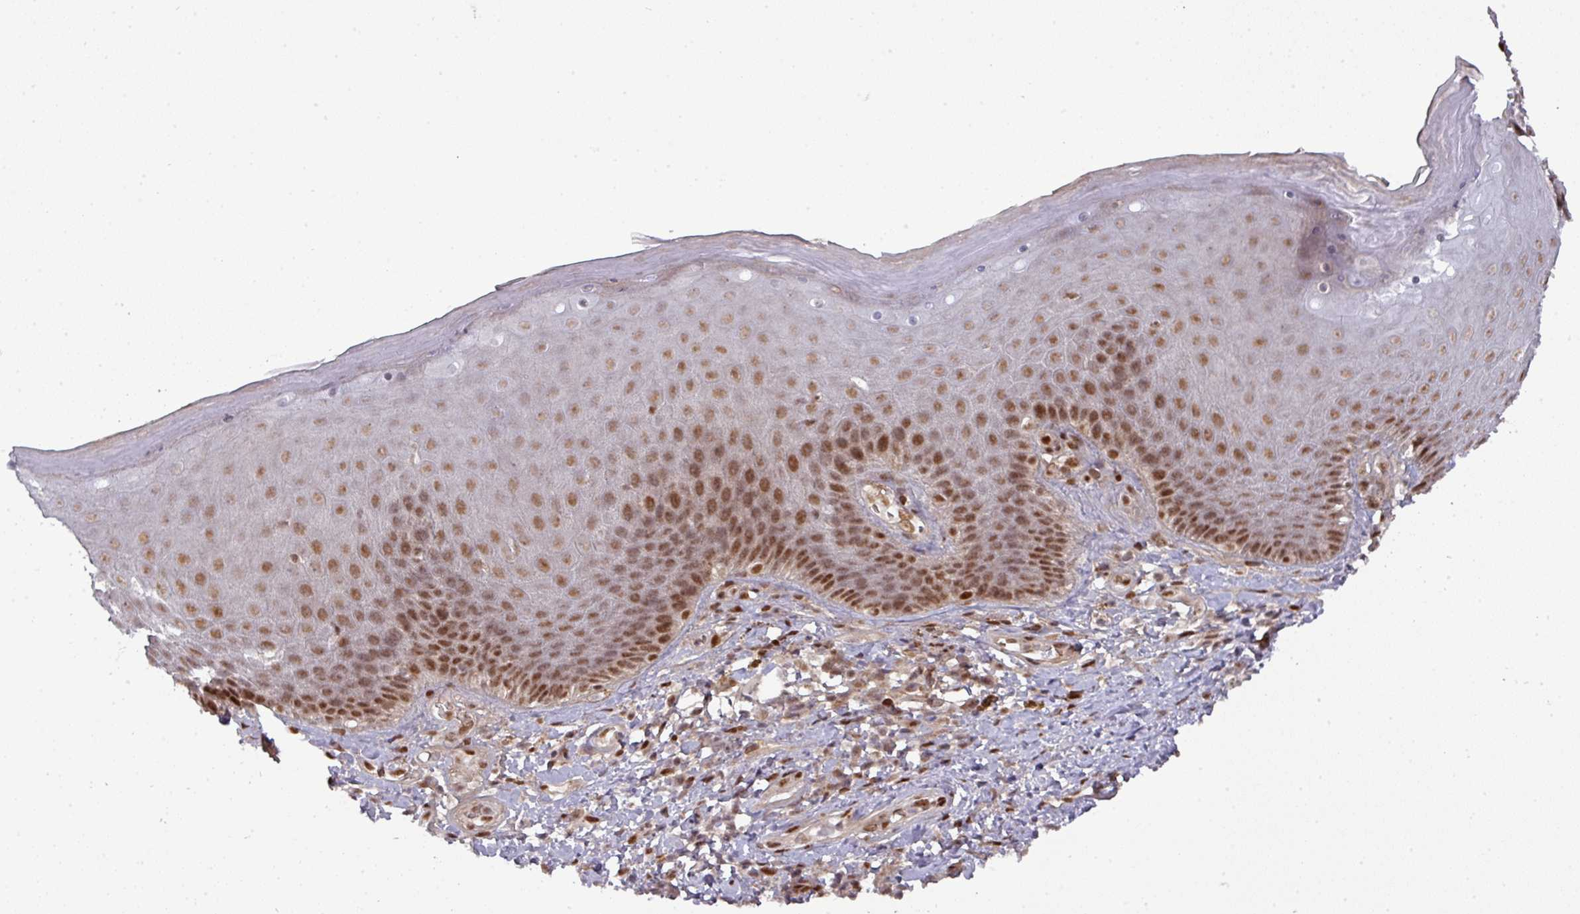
{"staining": {"intensity": "strong", "quantity": "25%-75%", "location": "nuclear"}, "tissue": "skin", "cell_type": "Epidermal cells", "image_type": "normal", "snomed": [{"axis": "morphology", "description": "Normal tissue, NOS"}, {"axis": "topography", "description": "Anal"}, {"axis": "topography", "description": "Peripheral nerve tissue"}], "caption": "Immunohistochemistry image of normal skin: skin stained using IHC demonstrates high levels of strong protein expression localized specifically in the nuclear of epidermal cells, appearing as a nuclear brown color.", "gene": "CIC", "patient": {"sex": "male", "age": 53}}